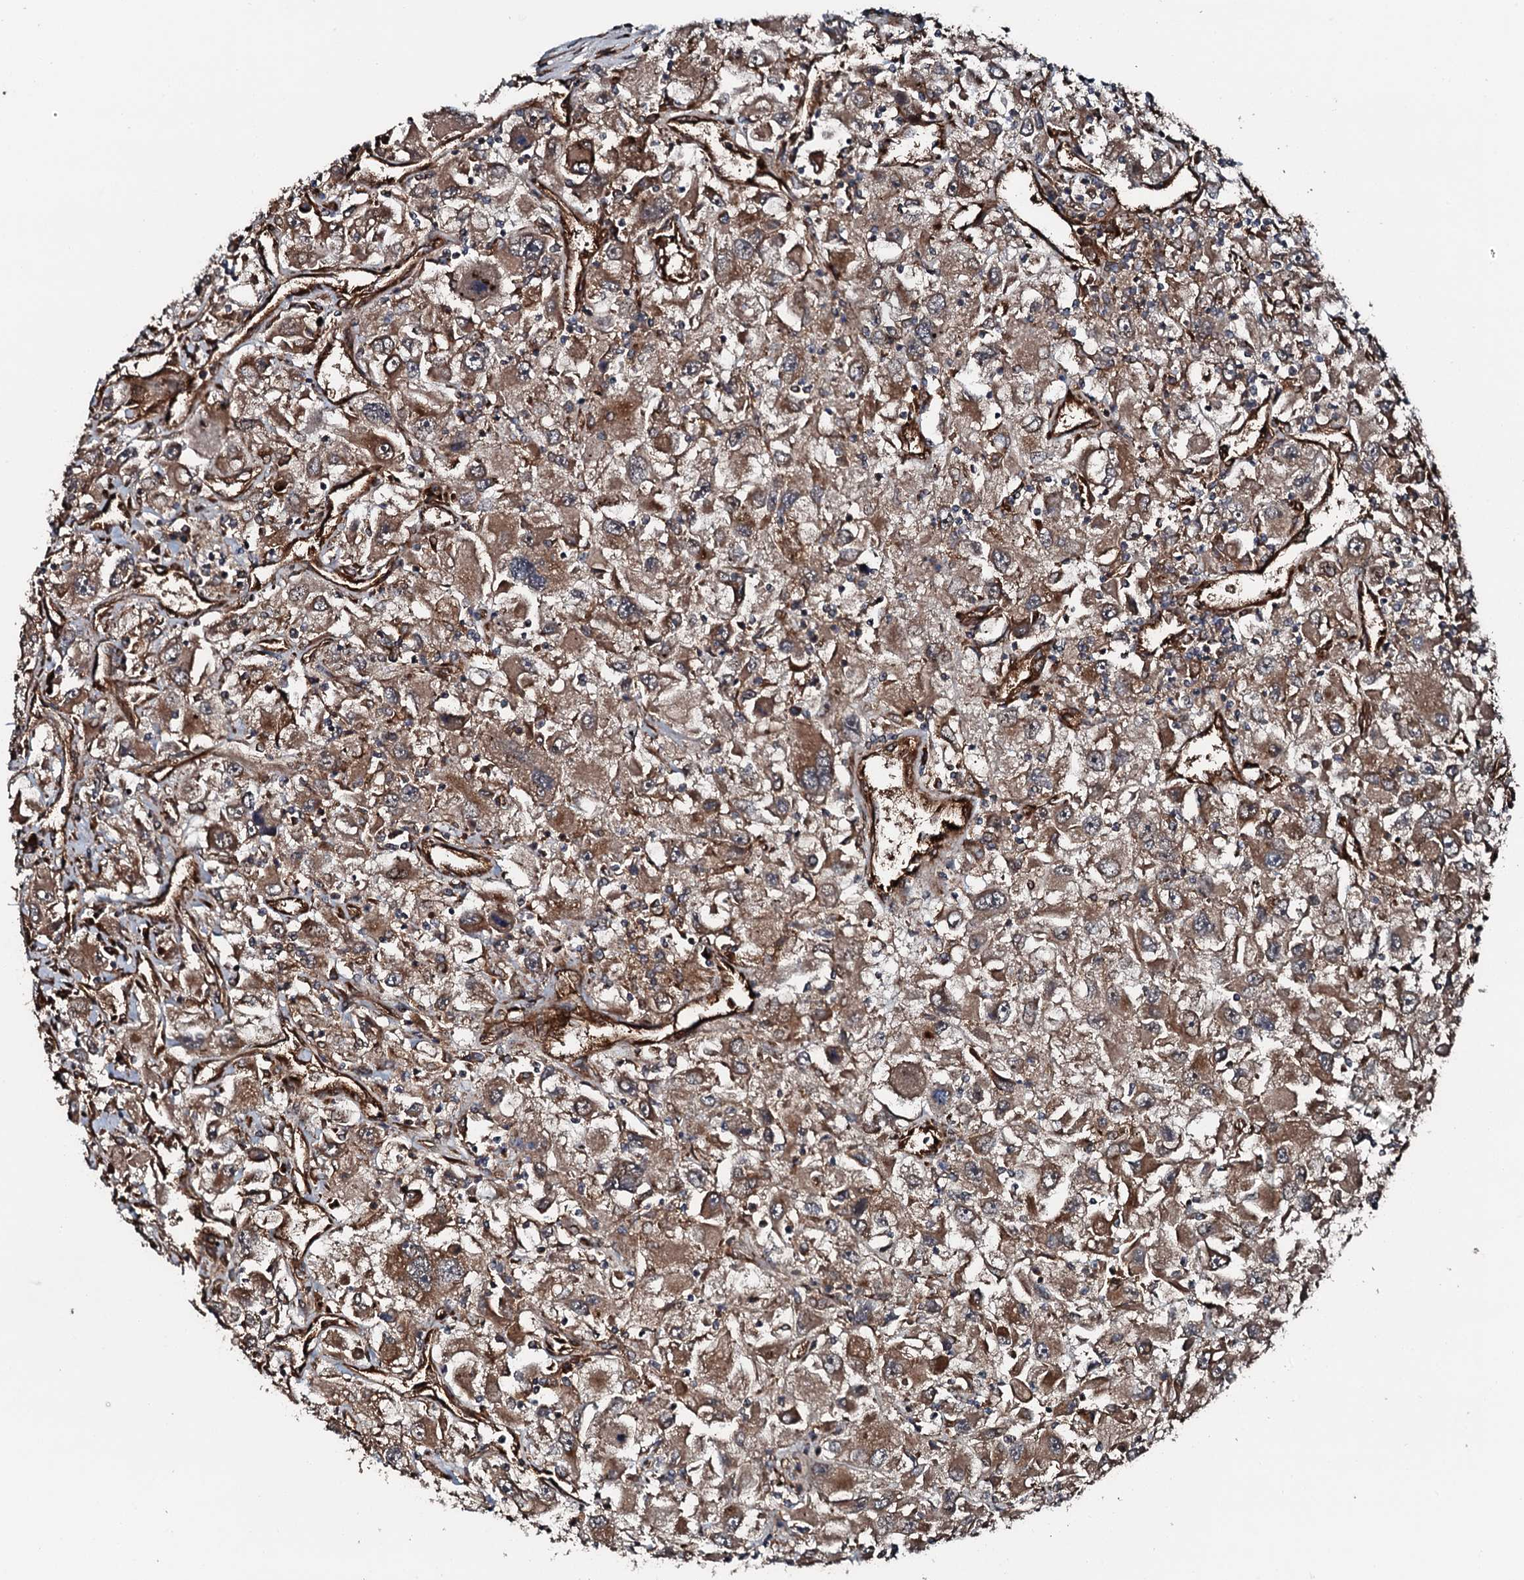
{"staining": {"intensity": "moderate", "quantity": ">75%", "location": "cytoplasmic/membranous"}, "tissue": "renal cancer", "cell_type": "Tumor cells", "image_type": "cancer", "snomed": [{"axis": "morphology", "description": "Adenocarcinoma, NOS"}, {"axis": "topography", "description": "Kidney"}], "caption": "The immunohistochemical stain shows moderate cytoplasmic/membranous expression in tumor cells of renal adenocarcinoma tissue. (Brightfield microscopy of DAB IHC at high magnification).", "gene": "FLYWCH1", "patient": {"sex": "female", "age": 52}}